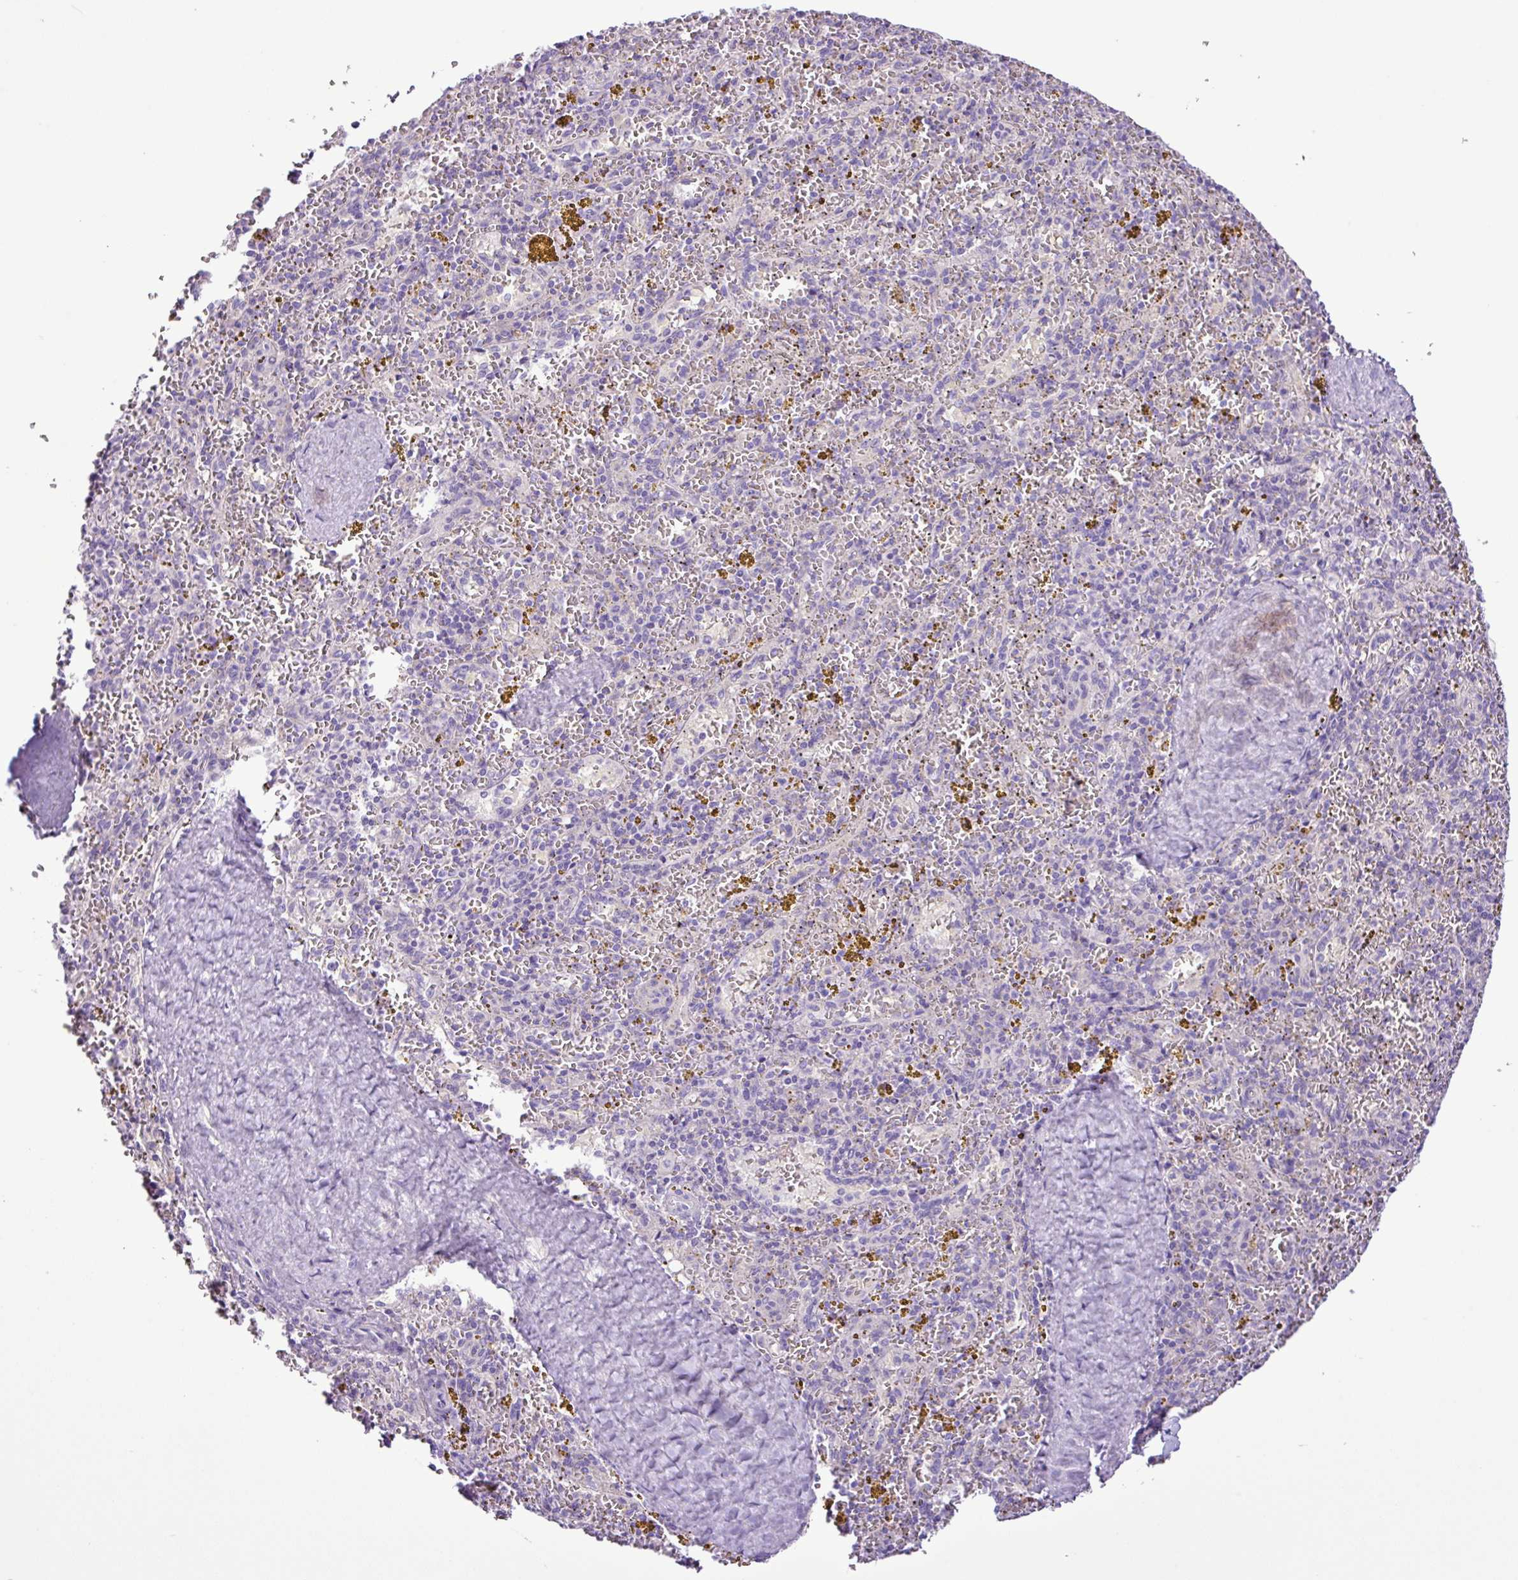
{"staining": {"intensity": "negative", "quantity": "none", "location": "none"}, "tissue": "spleen", "cell_type": "Cells in red pulp", "image_type": "normal", "snomed": [{"axis": "morphology", "description": "Normal tissue, NOS"}, {"axis": "topography", "description": "Spleen"}], "caption": "Micrograph shows no protein staining in cells in red pulp of benign spleen.", "gene": "ZNF334", "patient": {"sex": "male", "age": 57}}